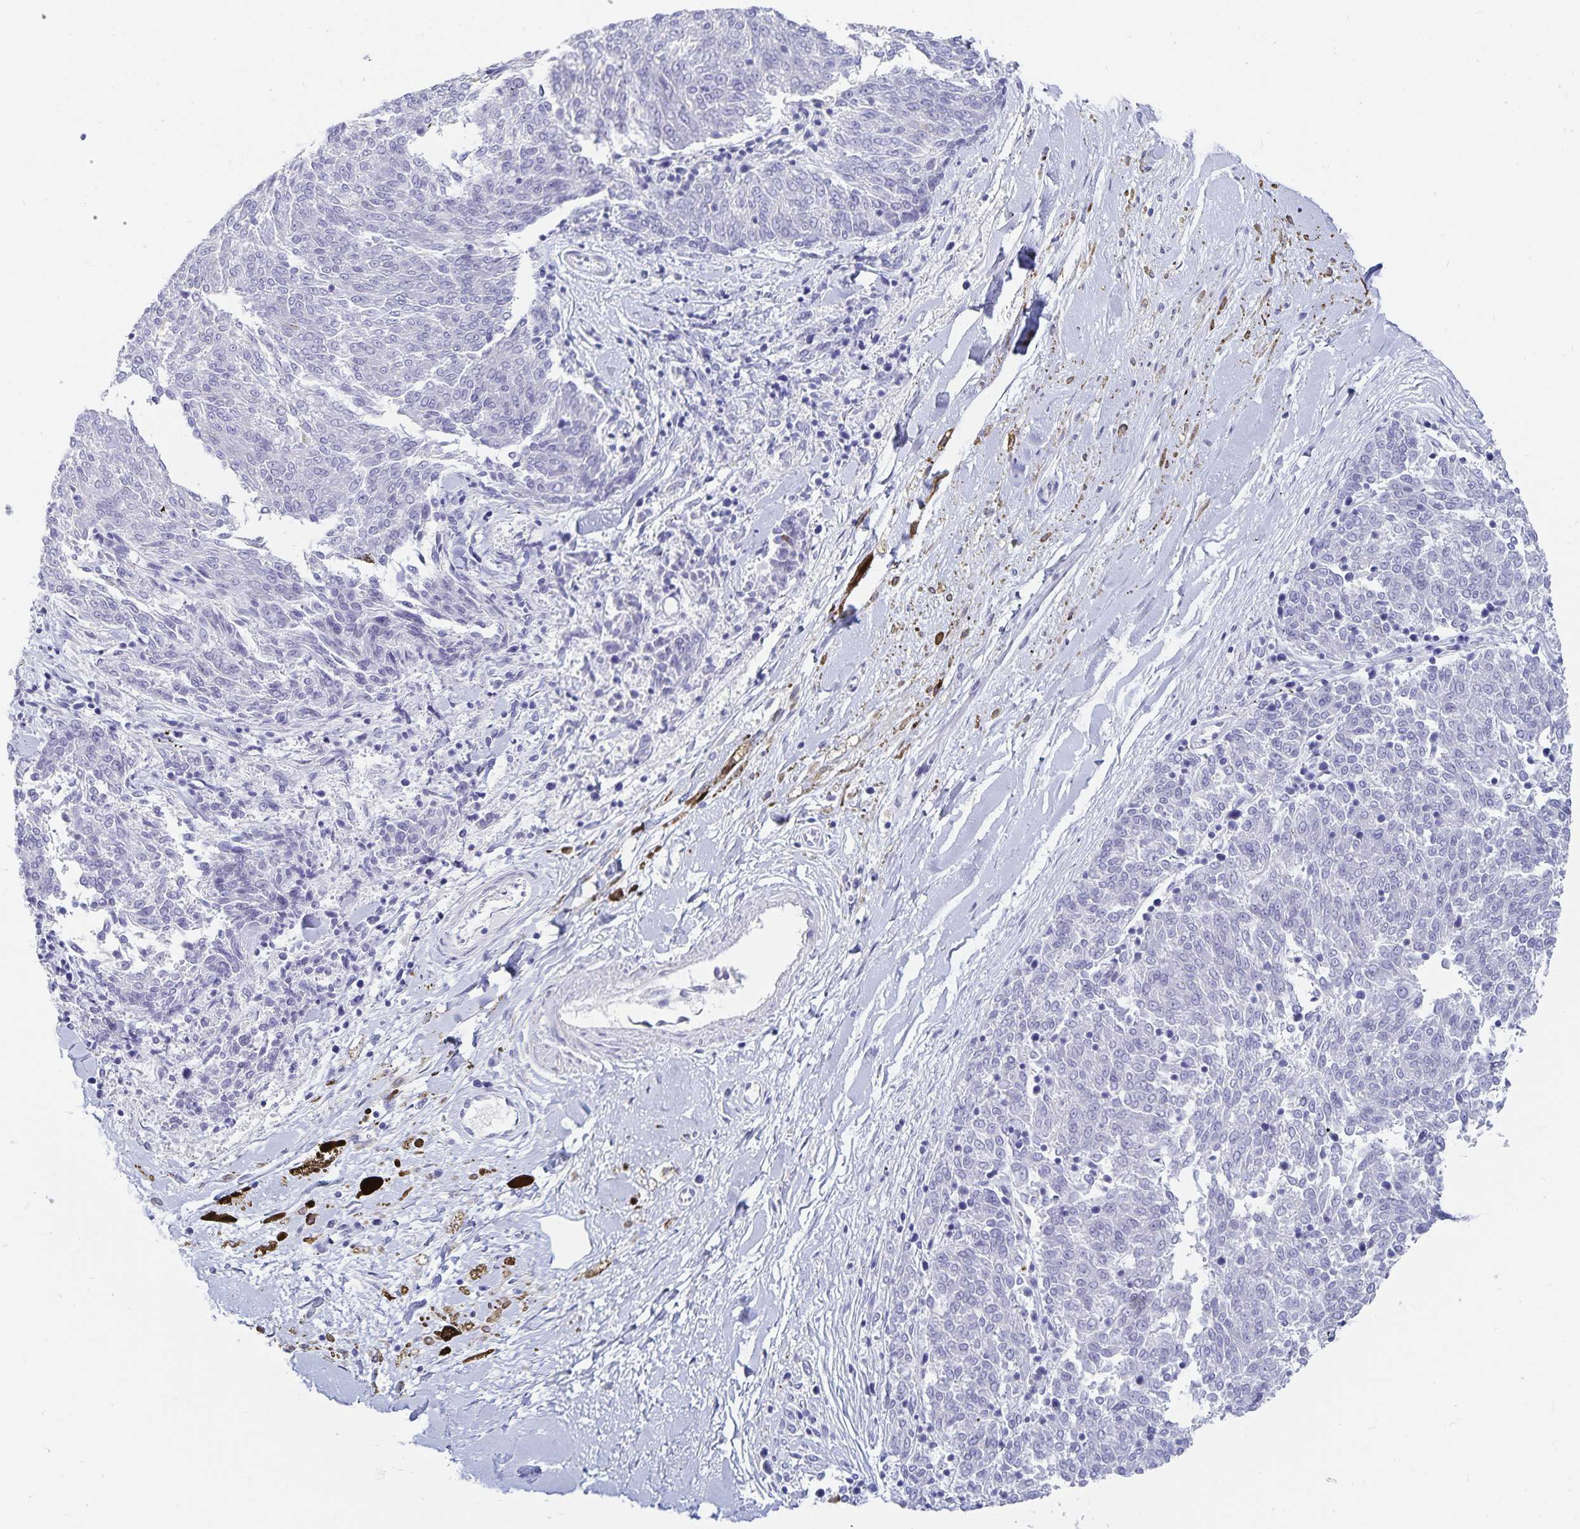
{"staining": {"intensity": "negative", "quantity": "none", "location": "none"}, "tissue": "melanoma", "cell_type": "Tumor cells", "image_type": "cancer", "snomed": [{"axis": "morphology", "description": "Malignant melanoma, NOS"}, {"axis": "topography", "description": "Skin"}], "caption": "An IHC image of melanoma is shown. There is no staining in tumor cells of melanoma.", "gene": "HMGB3", "patient": {"sex": "female", "age": 72}}